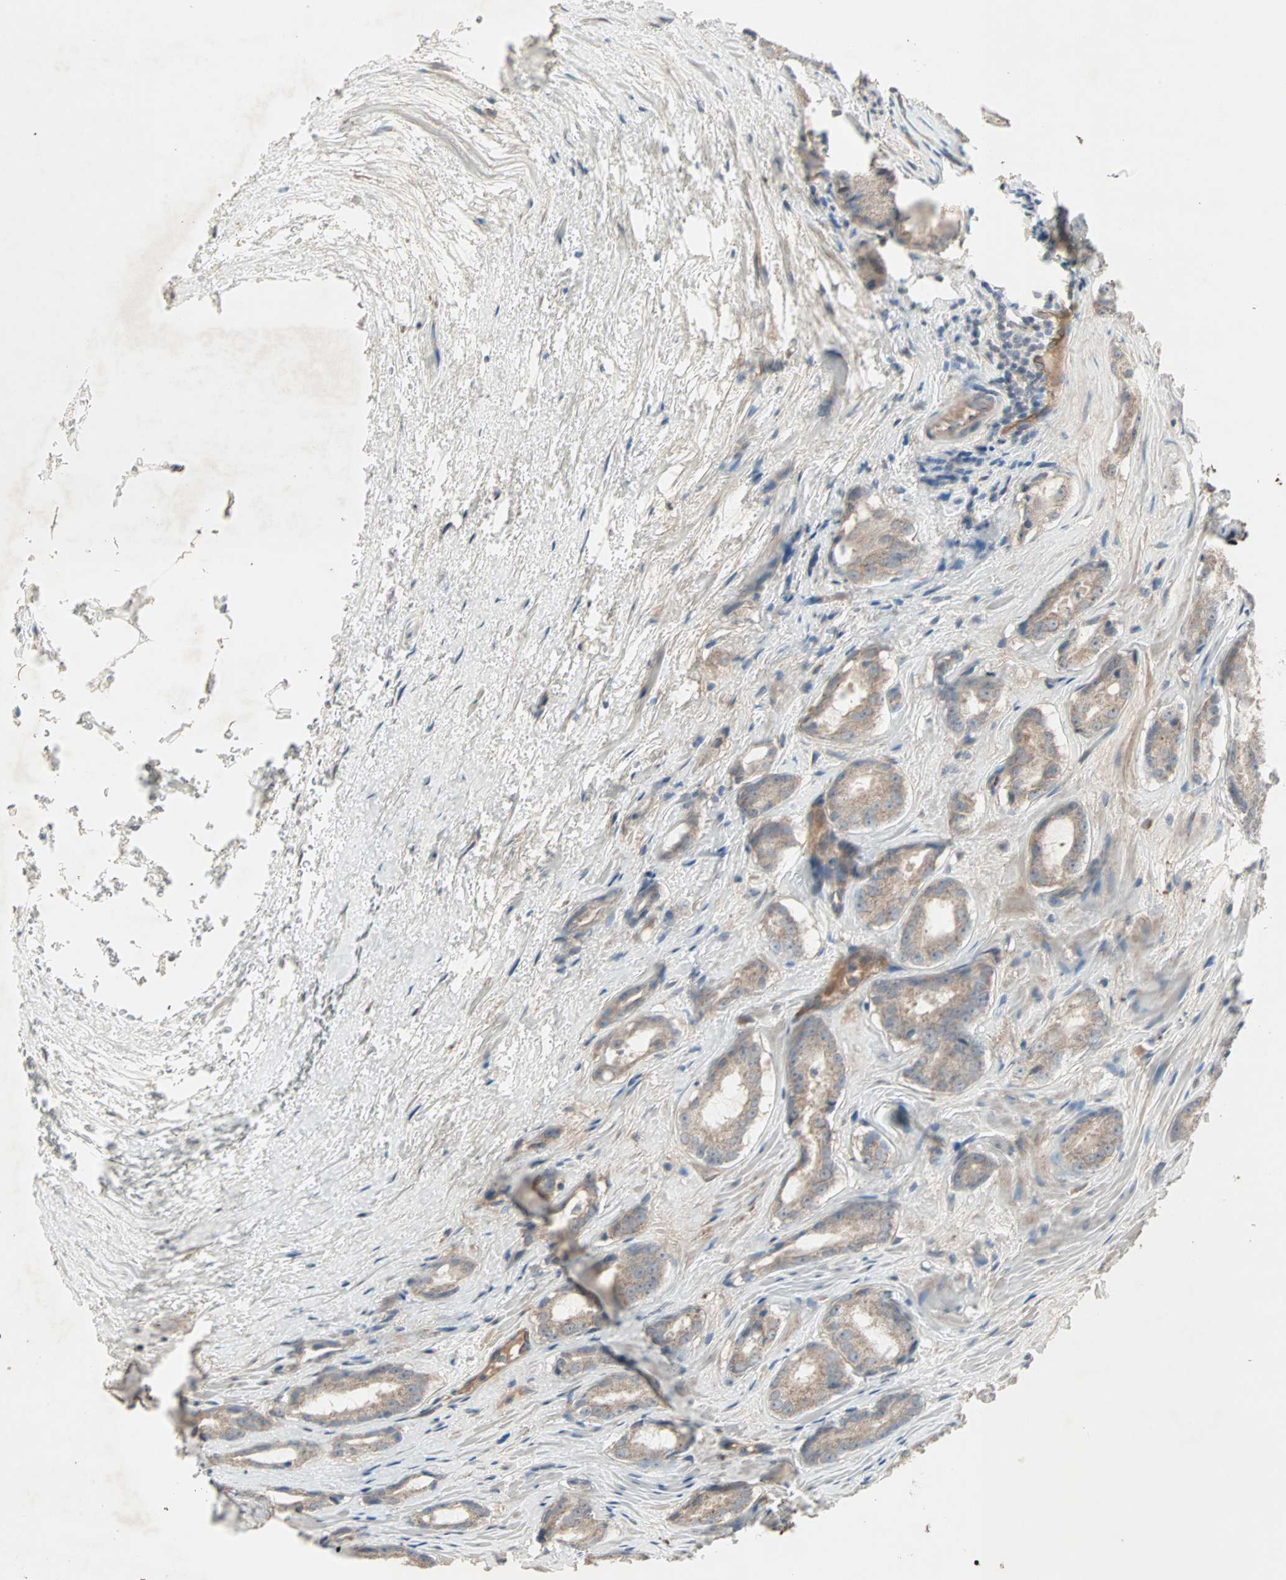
{"staining": {"intensity": "moderate", "quantity": ">75%", "location": "cytoplasmic/membranous"}, "tissue": "prostate cancer", "cell_type": "Tumor cells", "image_type": "cancer", "snomed": [{"axis": "morphology", "description": "Adenocarcinoma, High grade"}, {"axis": "topography", "description": "Prostate"}], "caption": "A histopathology image of high-grade adenocarcinoma (prostate) stained for a protein shows moderate cytoplasmic/membranous brown staining in tumor cells. (IHC, brightfield microscopy, high magnification).", "gene": "JMJD7-PLA2G4B", "patient": {"sex": "male", "age": 64}}